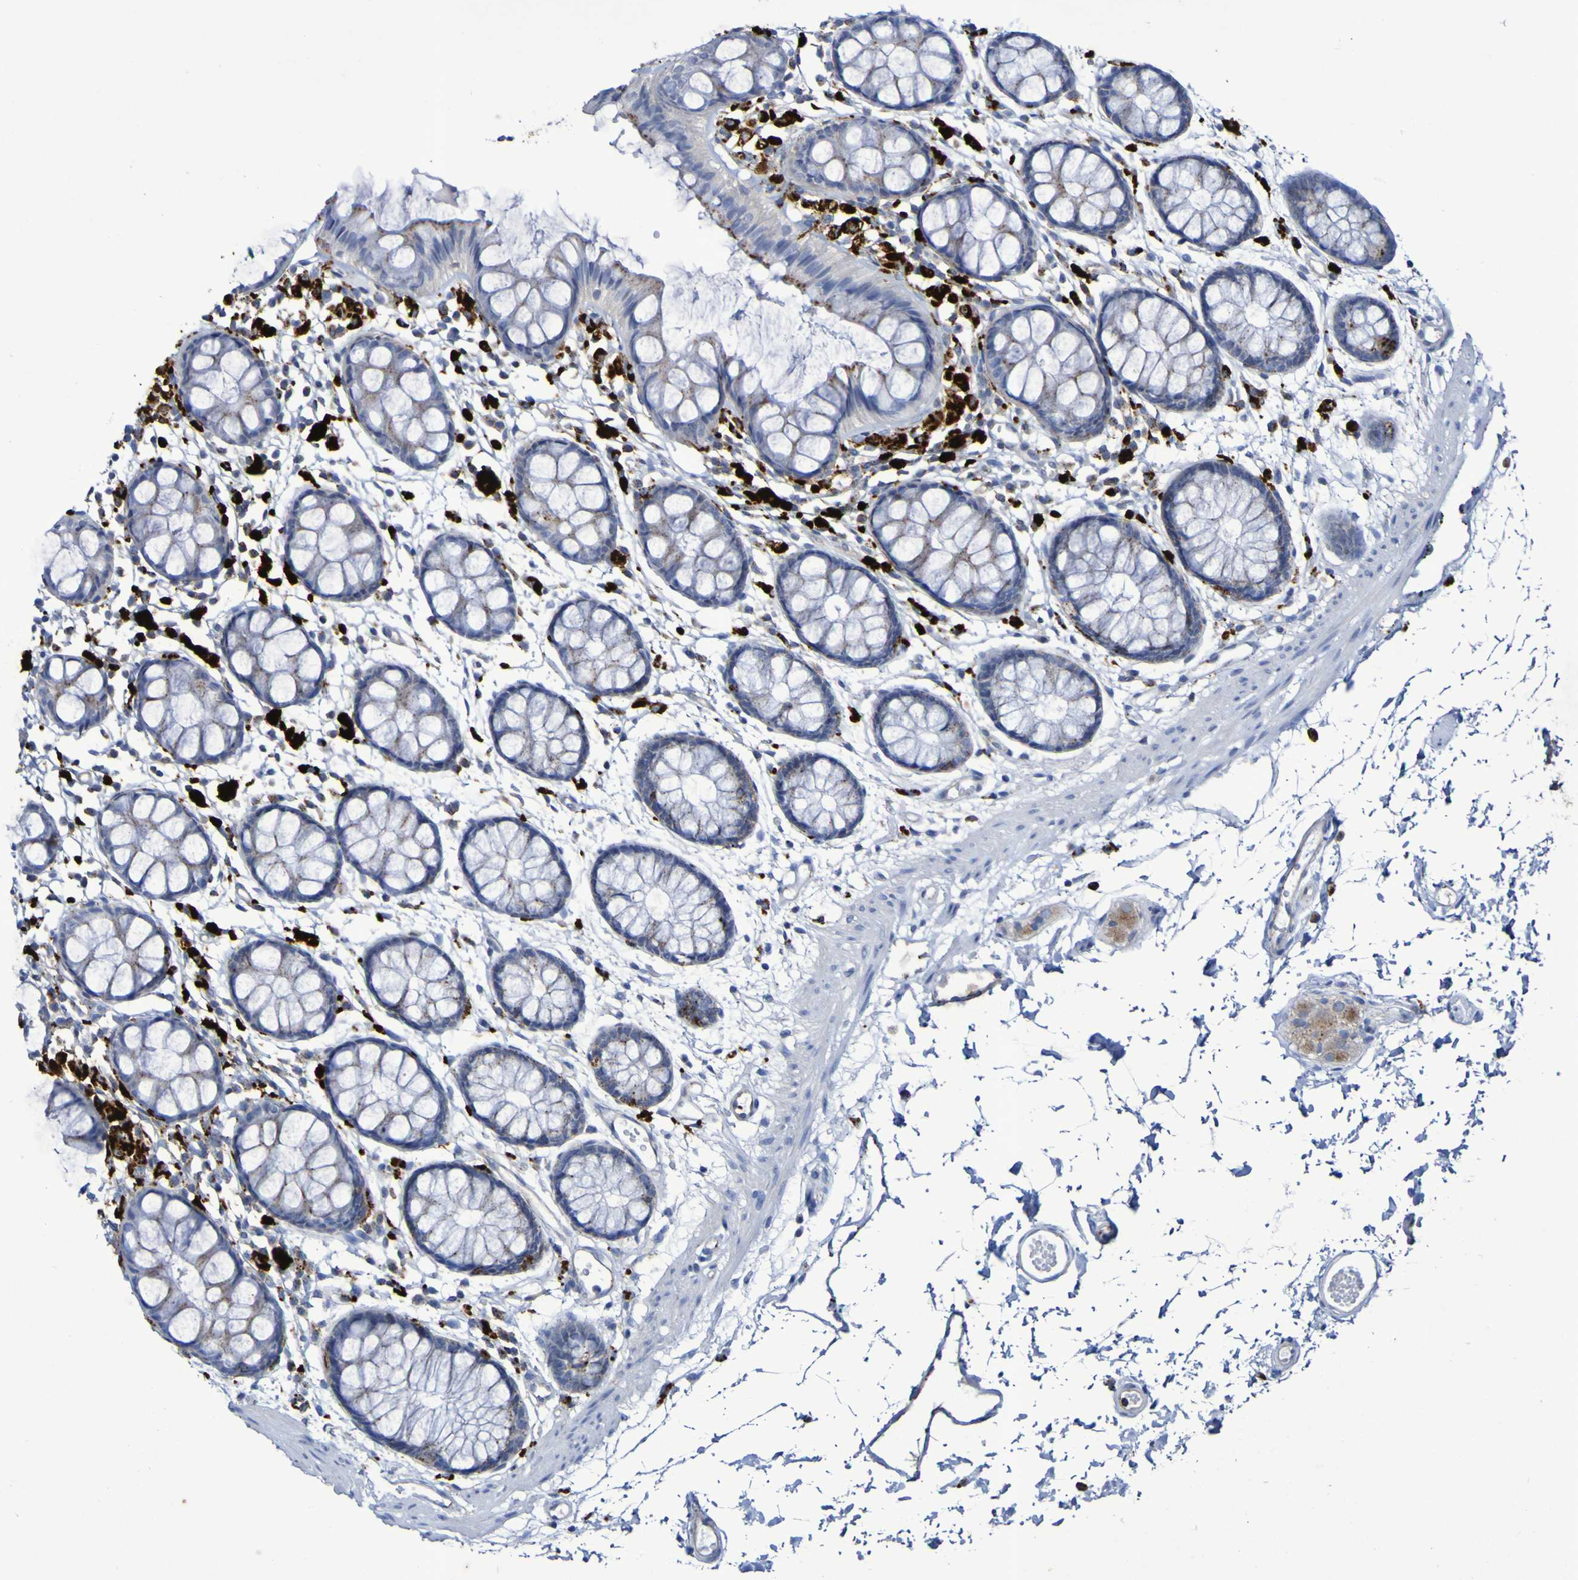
{"staining": {"intensity": "moderate", "quantity": "<25%", "location": "cytoplasmic/membranous"}, "tissue": "rectum", "cell_type": "Glandular cells", "image_type": "normal", "snomed": [{"axis": "morphology", "description": "Normal tissue, NOS"}, {"axis": "topography", "description": "Rectum"}], "caption": "The immunohistochemical stain shows moderate cytoplasmic/membranous expression in glandular cells of normal rectum. The protein of interest is stained brown, and the nuclei are stained in blue (DAB IHC with brightfield microscopy, high magnification).", "gene": "TPH1", "patient": {"sex": "female", "age": 66}}